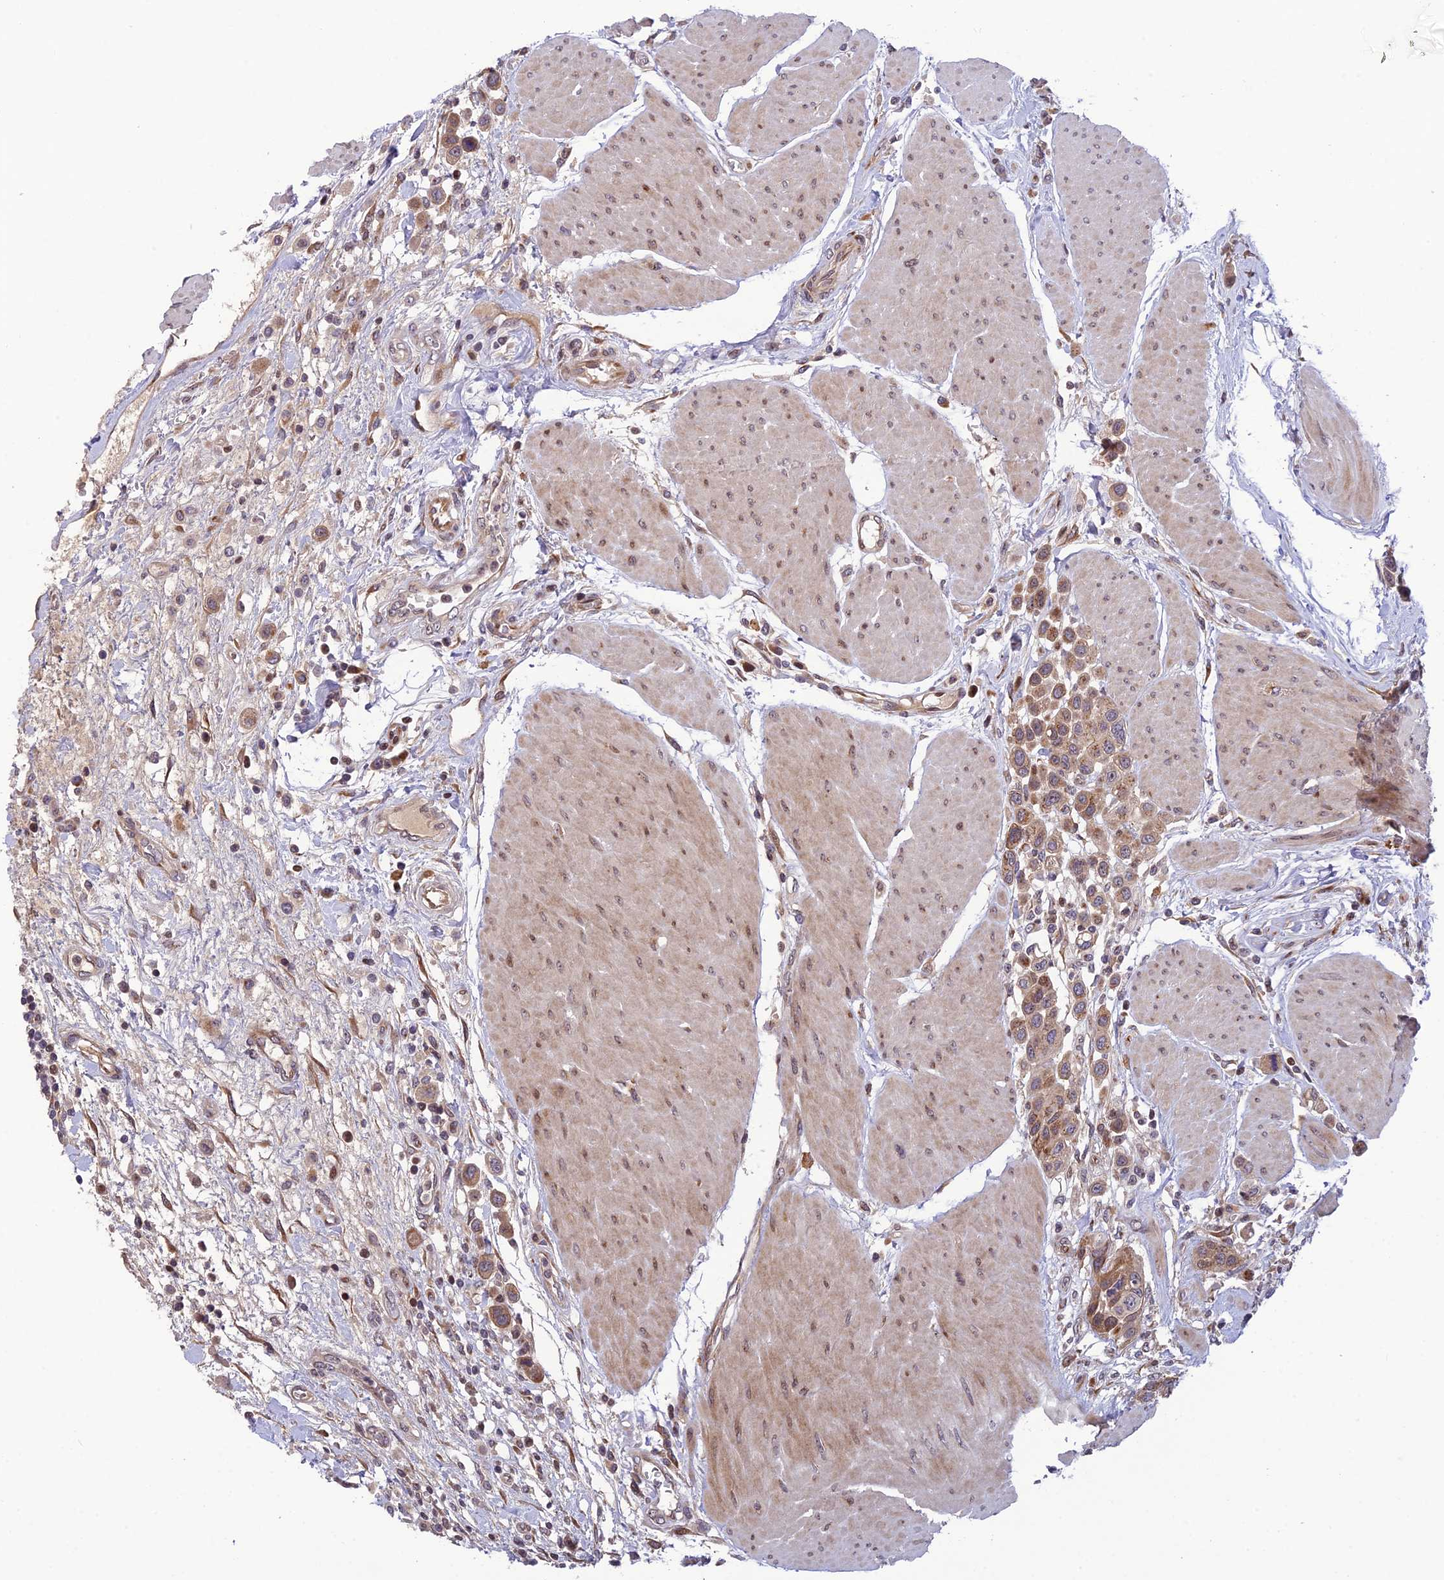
{"staining": {"intensity": "moderate", "quantity": ">75%", "location": "cytoplasmic/membranous,nuclear"}, "tissue": "urothelial cancer", "cell_type": "Tumor cells", "image_type": "cancer", "snomed": [{"axis": "morphology", "description": "Urothelial carcinoma, High grade"}, {"axis": "topography", "description": "Urinary bladder"}], "caption": "Immunohistochemical staining of urothelial cancer displays medium levels of moderate cytoplasmic/membranous and nuclear expression in about >75% of tumor cells. (IHC, brightfield microscopy, high magnification).", "gene": "SMIM7", "patient": {"sex": "male", "age": 50}}